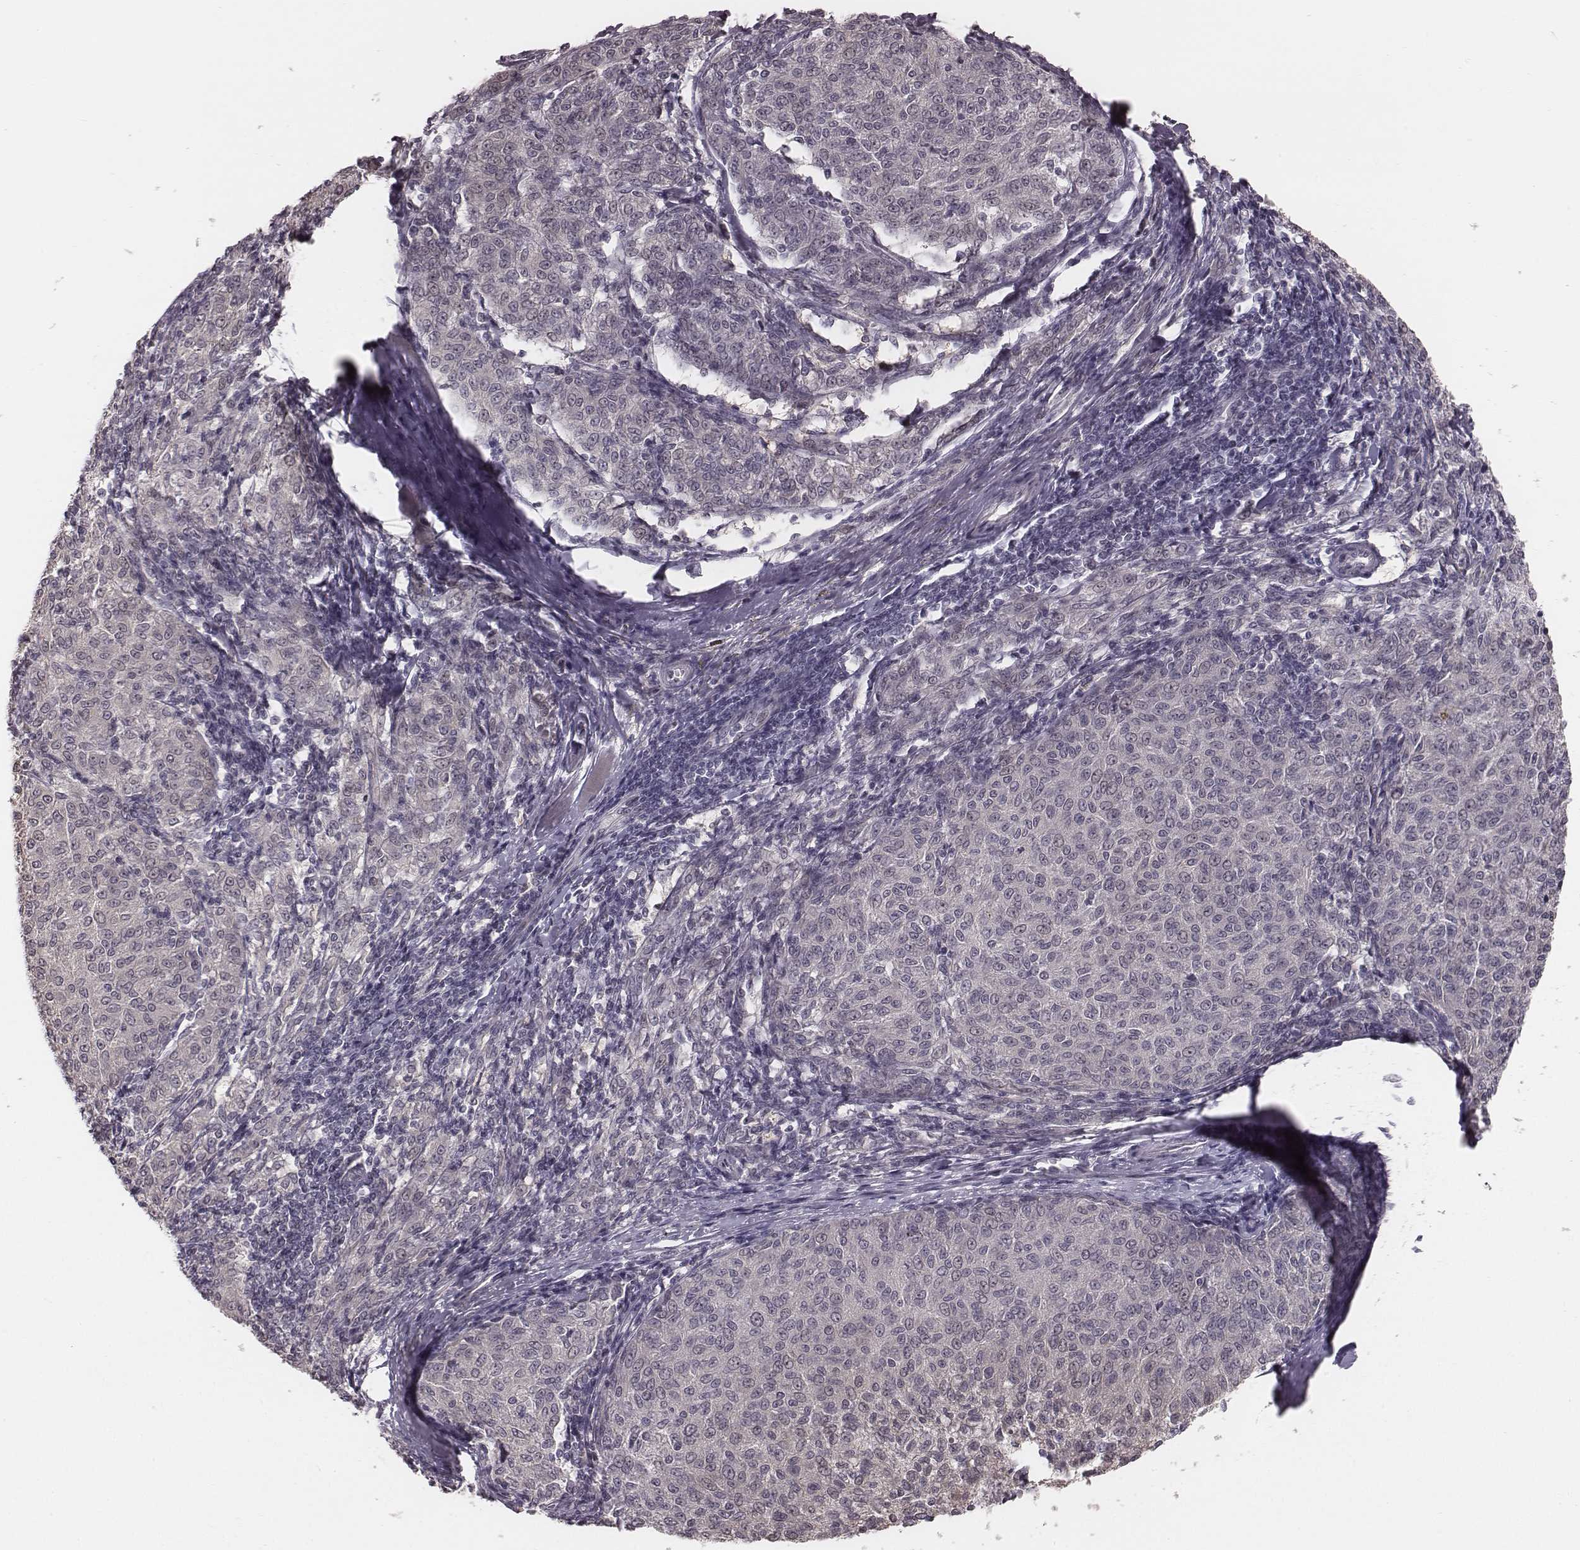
{"staining": {"intensity": "negative", "quantity": "none", "location": "none"}, "tissue": "melanoma", "cell_type": "Tumor cells", "image_type": "cancer", "snomed": [{"axis": "morphology", "description": "Malignant melanoma, NOS"}, {"axis": "topography", "description": "Skin"}], "caption": "Micrograph shows no significant protein expression in tumor cells of malignant melanoma.", "gene": "IQCG", "patient": {"sex": "female", "age": 72}}